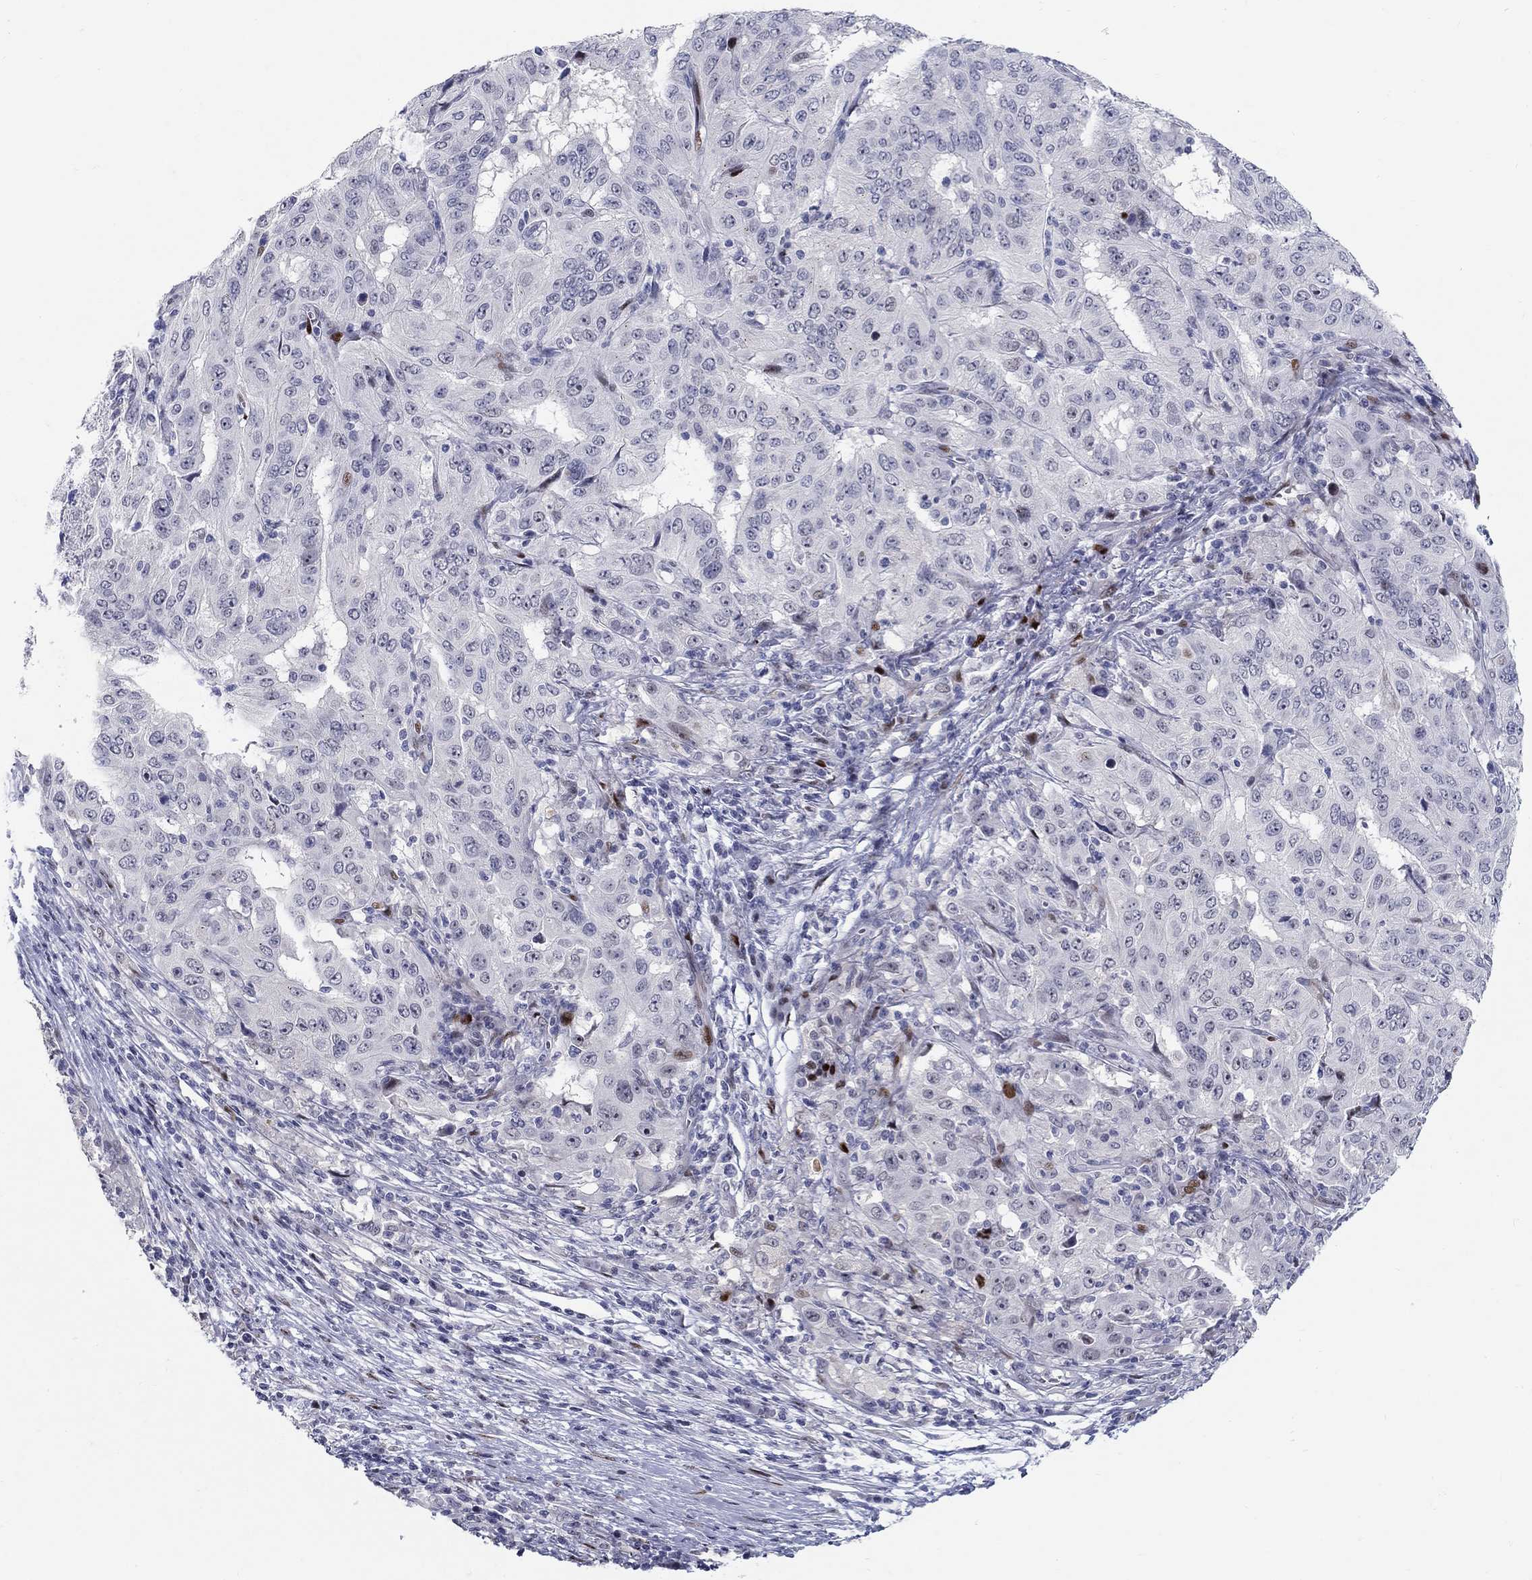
{"staining": {"intensity": "moderate", "quantity": "<25%", "location": "nuclear"}, "tissue": "pancreatic cancer", "cell_type": "Tumor cells", "image_type": "cancer", "snomed": [{"axis": "morphology", "description": "Adenocarcinoma, NOS"}, {"axis": "topography", "description": "Pancreas"}], "caption": "This histopathology image displays adenocarcinoma (pancreatic) stained with immunohistochemistry to label a protein in brown. The nuclear of tumor cells show moderate positivity for the protein. Nuclei are counter-stained blue.", "gene": "RAPGEF5", "patient": {"sex": "male", "age": 63}}